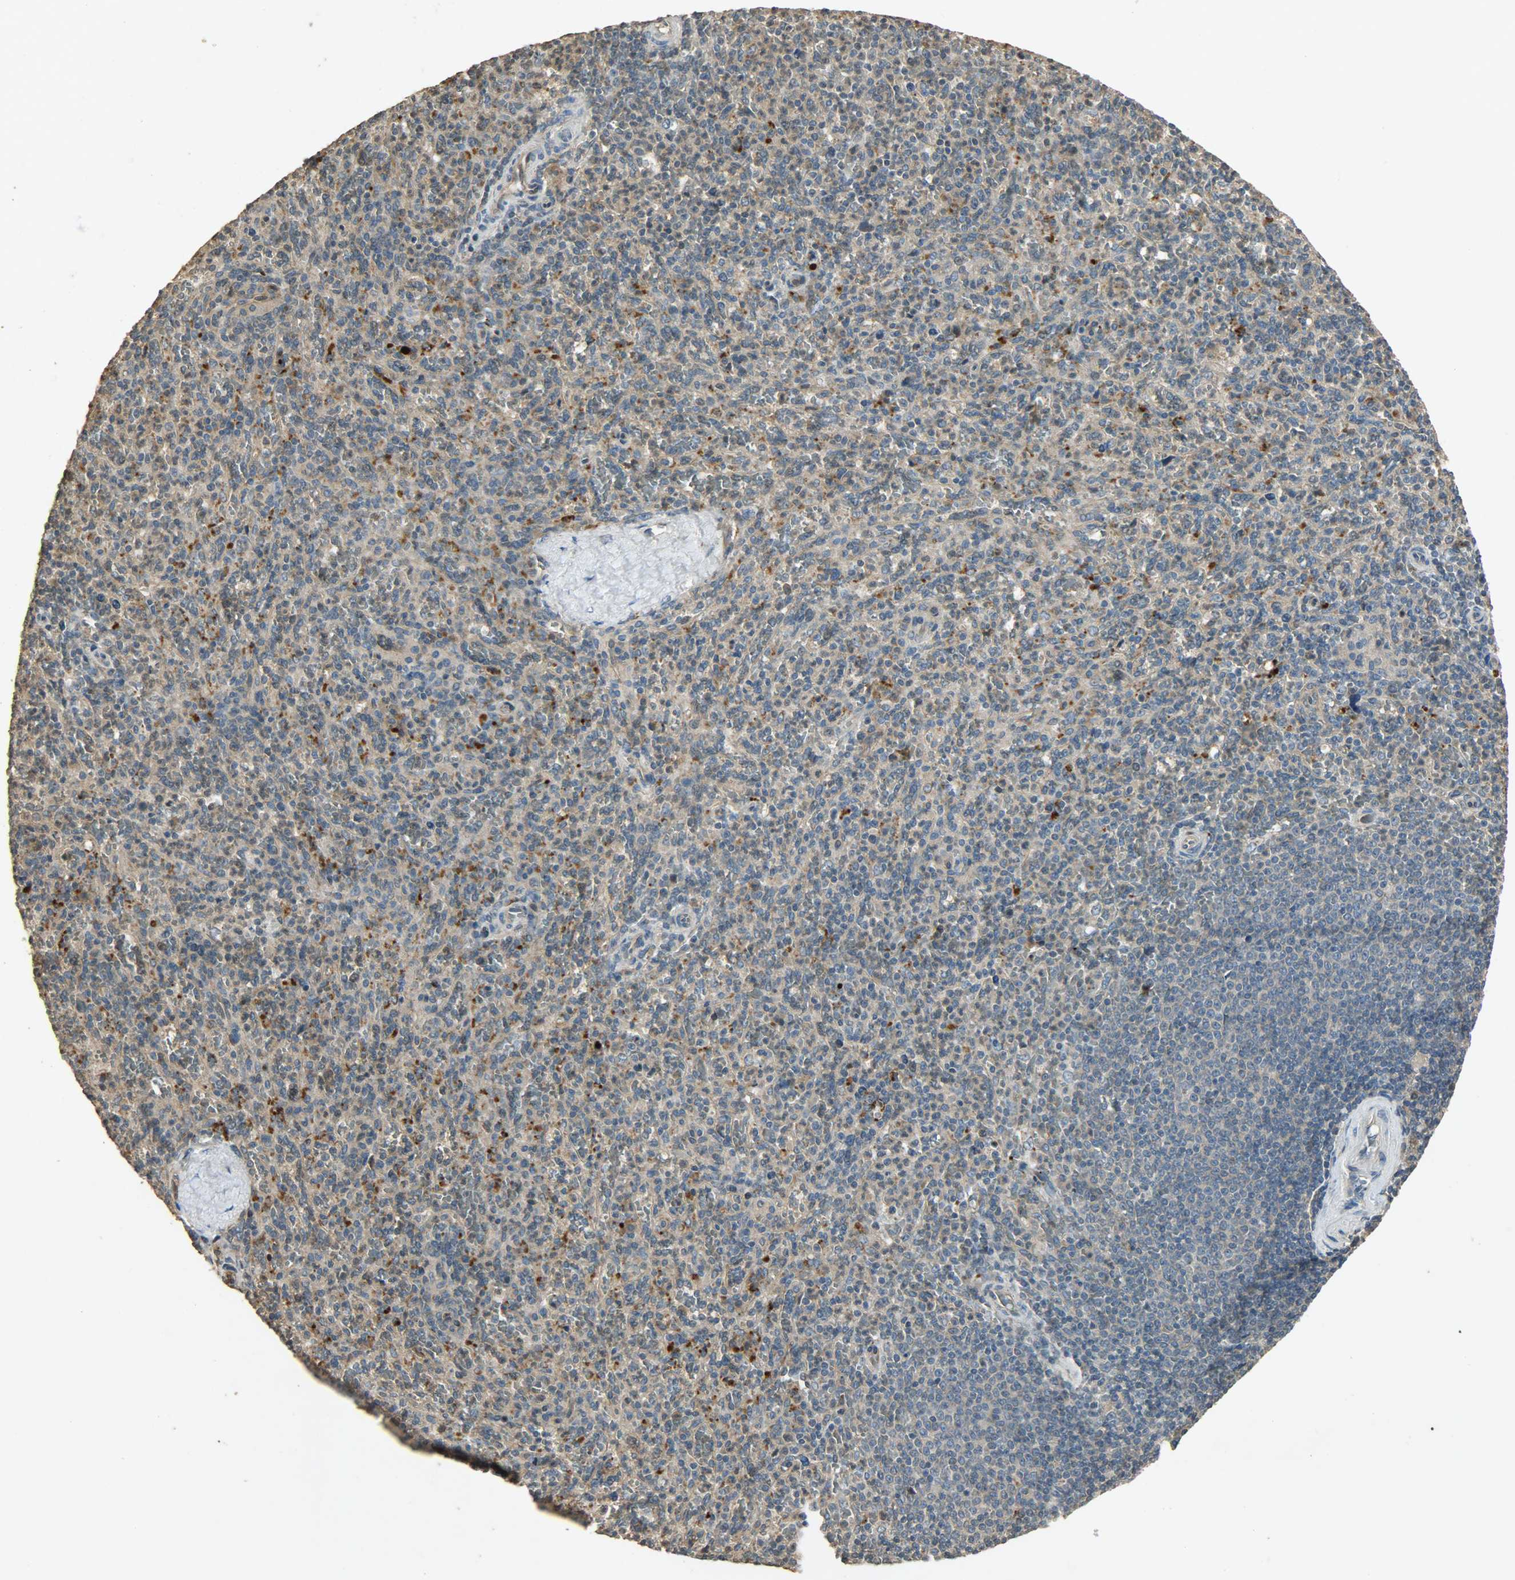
{"staining": {"intensity": "weak", "quantity": ">75%", "location": "cytoplasmic/membranous"}, "tissue": "spleen", "cell_type": "Cells in red pulp", "image_type": "normal", "snomed": [{"axis": "morphology", "description": "Normal tissue, NOS"}, {"axis": "topography", "description": "Spleen"}], "caption": "Cells in red pulp show low levels of weak cytoplasmic/membranous staining in approximately >75% of cells in benign human spleen. The staining was performed using DAB, with brown indicating positive protein expression. Nuclei are stained blue with hematoxylin.", "gene": "ATP2B1", "patient": {"sex": "male", "age": 36}}